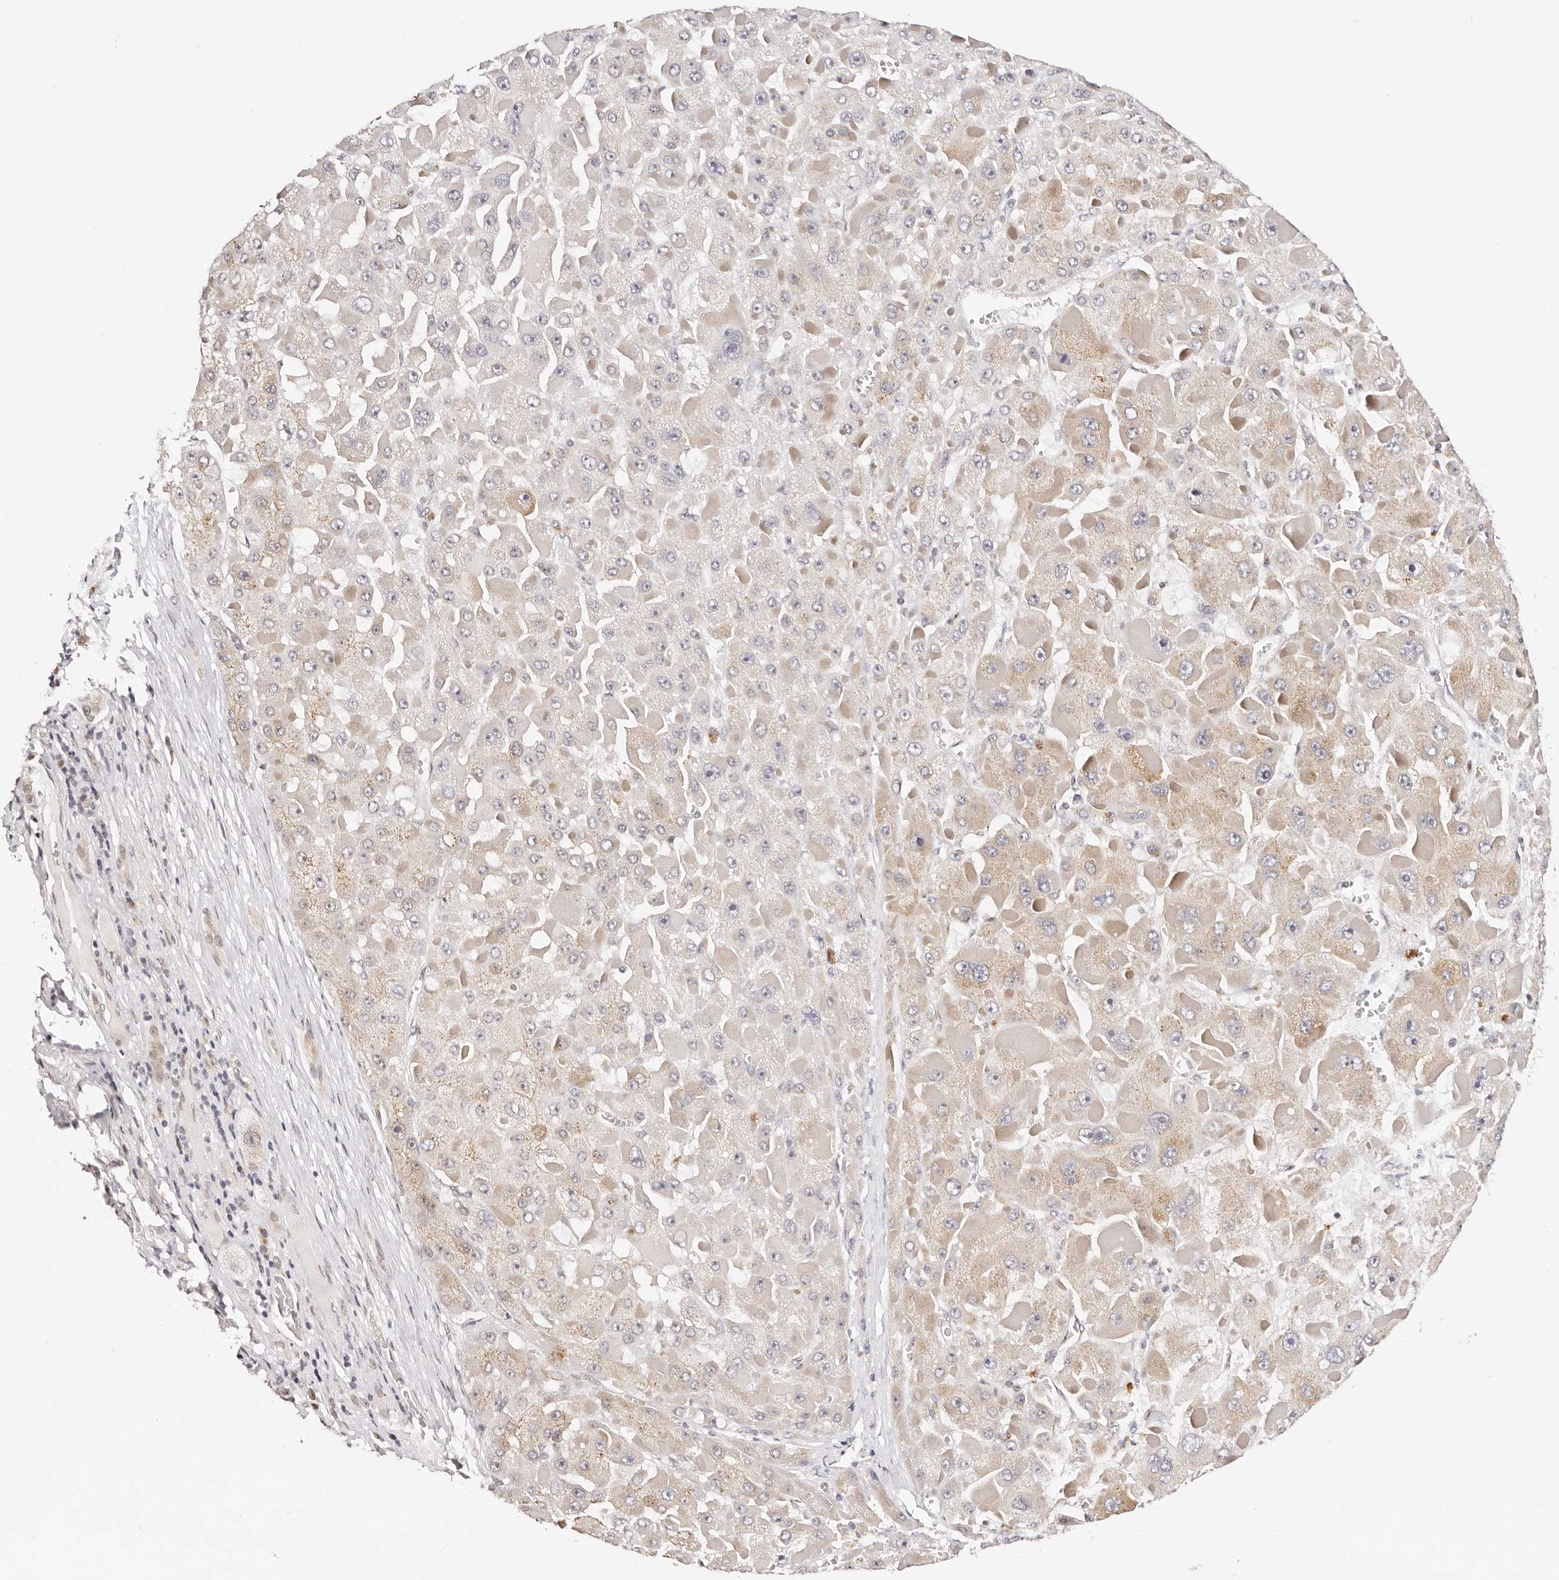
{"staining": {"intensity": "weak", "quantity": "25%-75%", "location": "cytoplasmic/membranous"}, "tissue": "liver cancer", "cell_type": "Tumor cells", "image_type": "cancer", "snomed": [{"axis": "morphology", "description": "Carcinoma, Hepatocellular, NOS"}, {"axis": "topography", "description": "Liver"}], "caption": "This image demonstrates hepatocellular carcinoma (liver) stained with immunohistochemistry to label a protein in brown. The cytoplasmic/membranous of tumor cells show weak positivity for the protein. Nuclei are counter-stained blue.", "gene": "VIPAS39", "patient": {"sex": "female", "age": 73}}